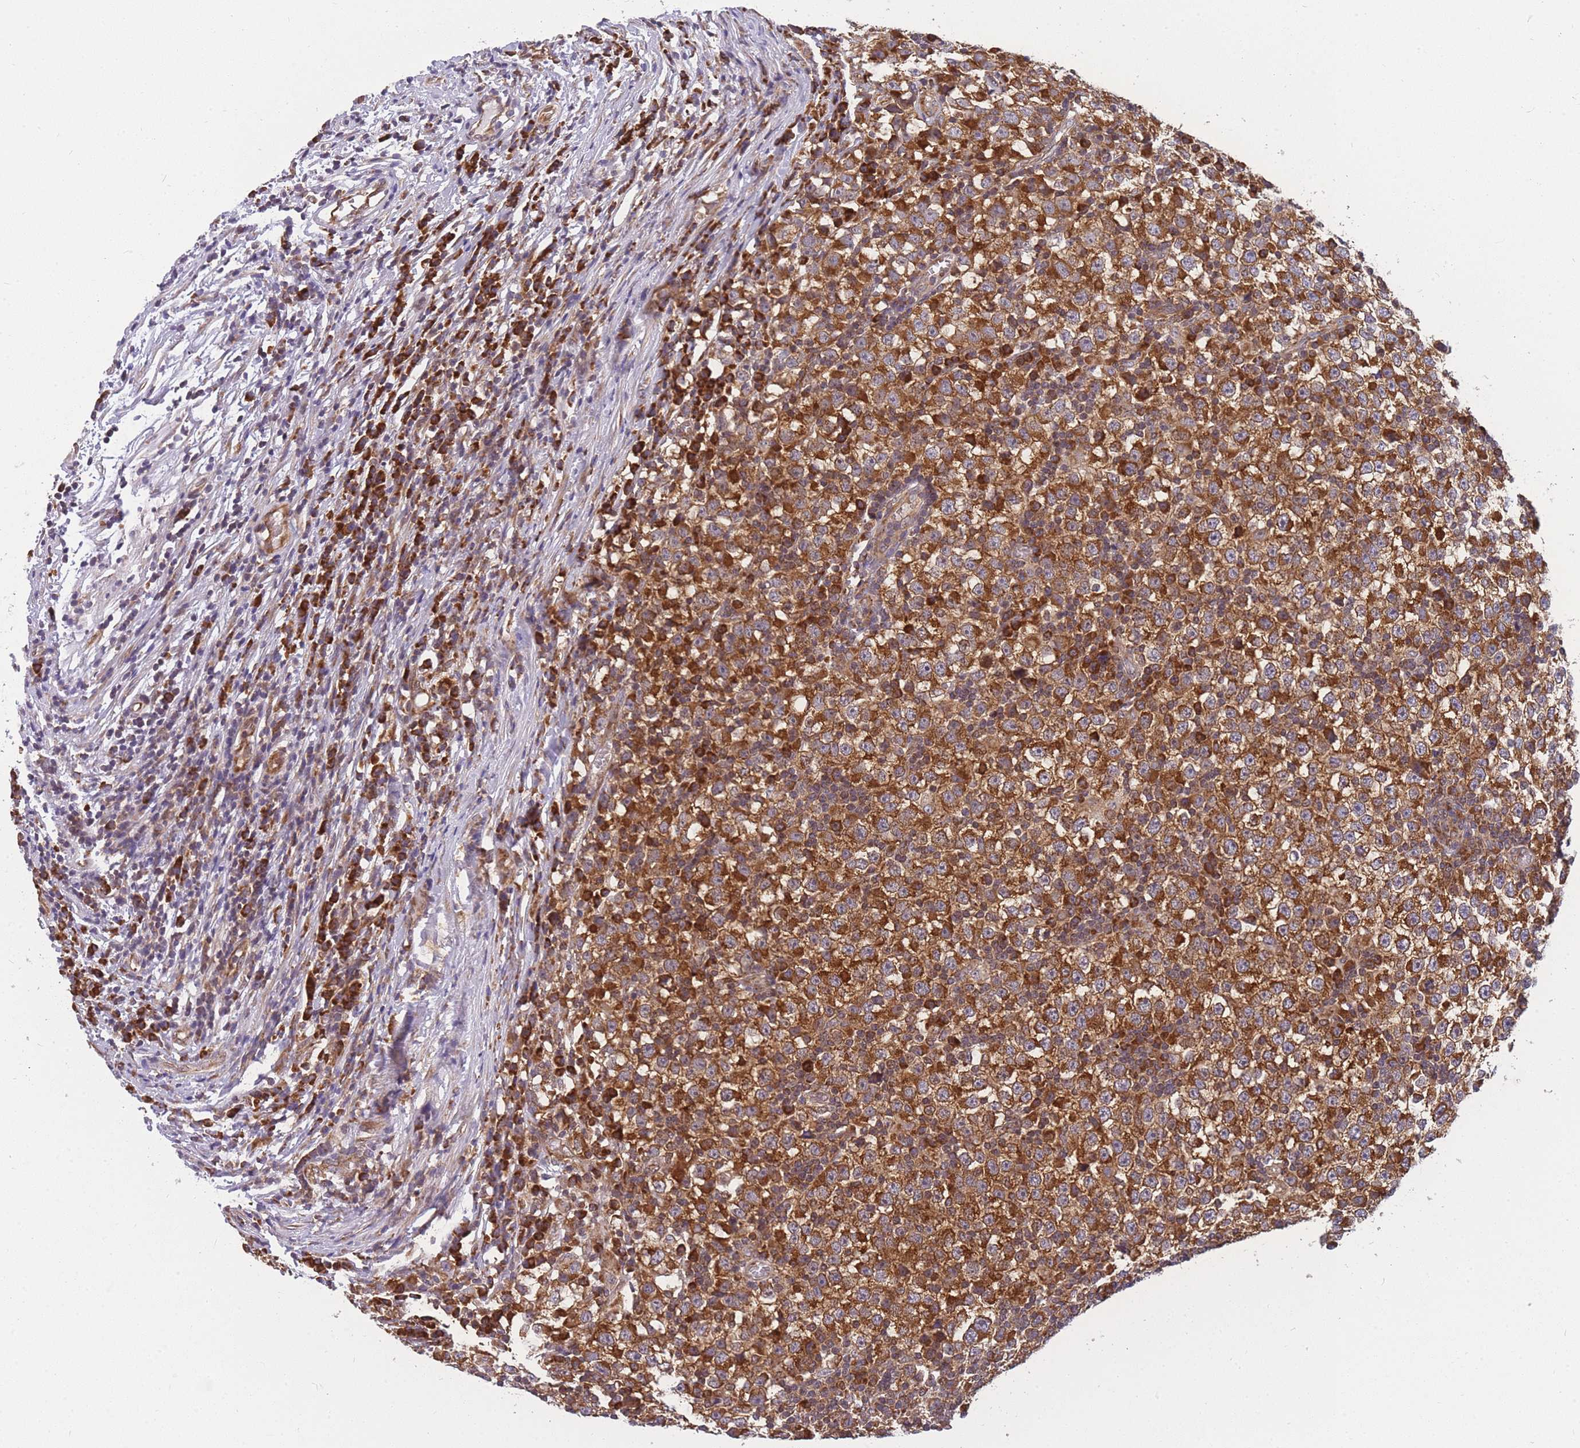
{"staining": {"intensity": "strong", "quantity": ">75%", "location": "cytoplasmic/membranous"}, "tissue": "testis cancer", "cell_type": "Tumor cells", "image_type": "cancer", "snomed": [{"axis": "morphology", "description": "Seminoma, NOS"}, {"axis": "topography", "description": "Testis"}], "caption": "An immunohistochemistry (IHC) image of neoplastic tissue is shown. Protein staining in brown labels strong cytoplasmic/membranous positivity in seminoma (testis) within tumor cells.", "gene": "MRPL23", "patient": {"sex": "male", "age": 65}}